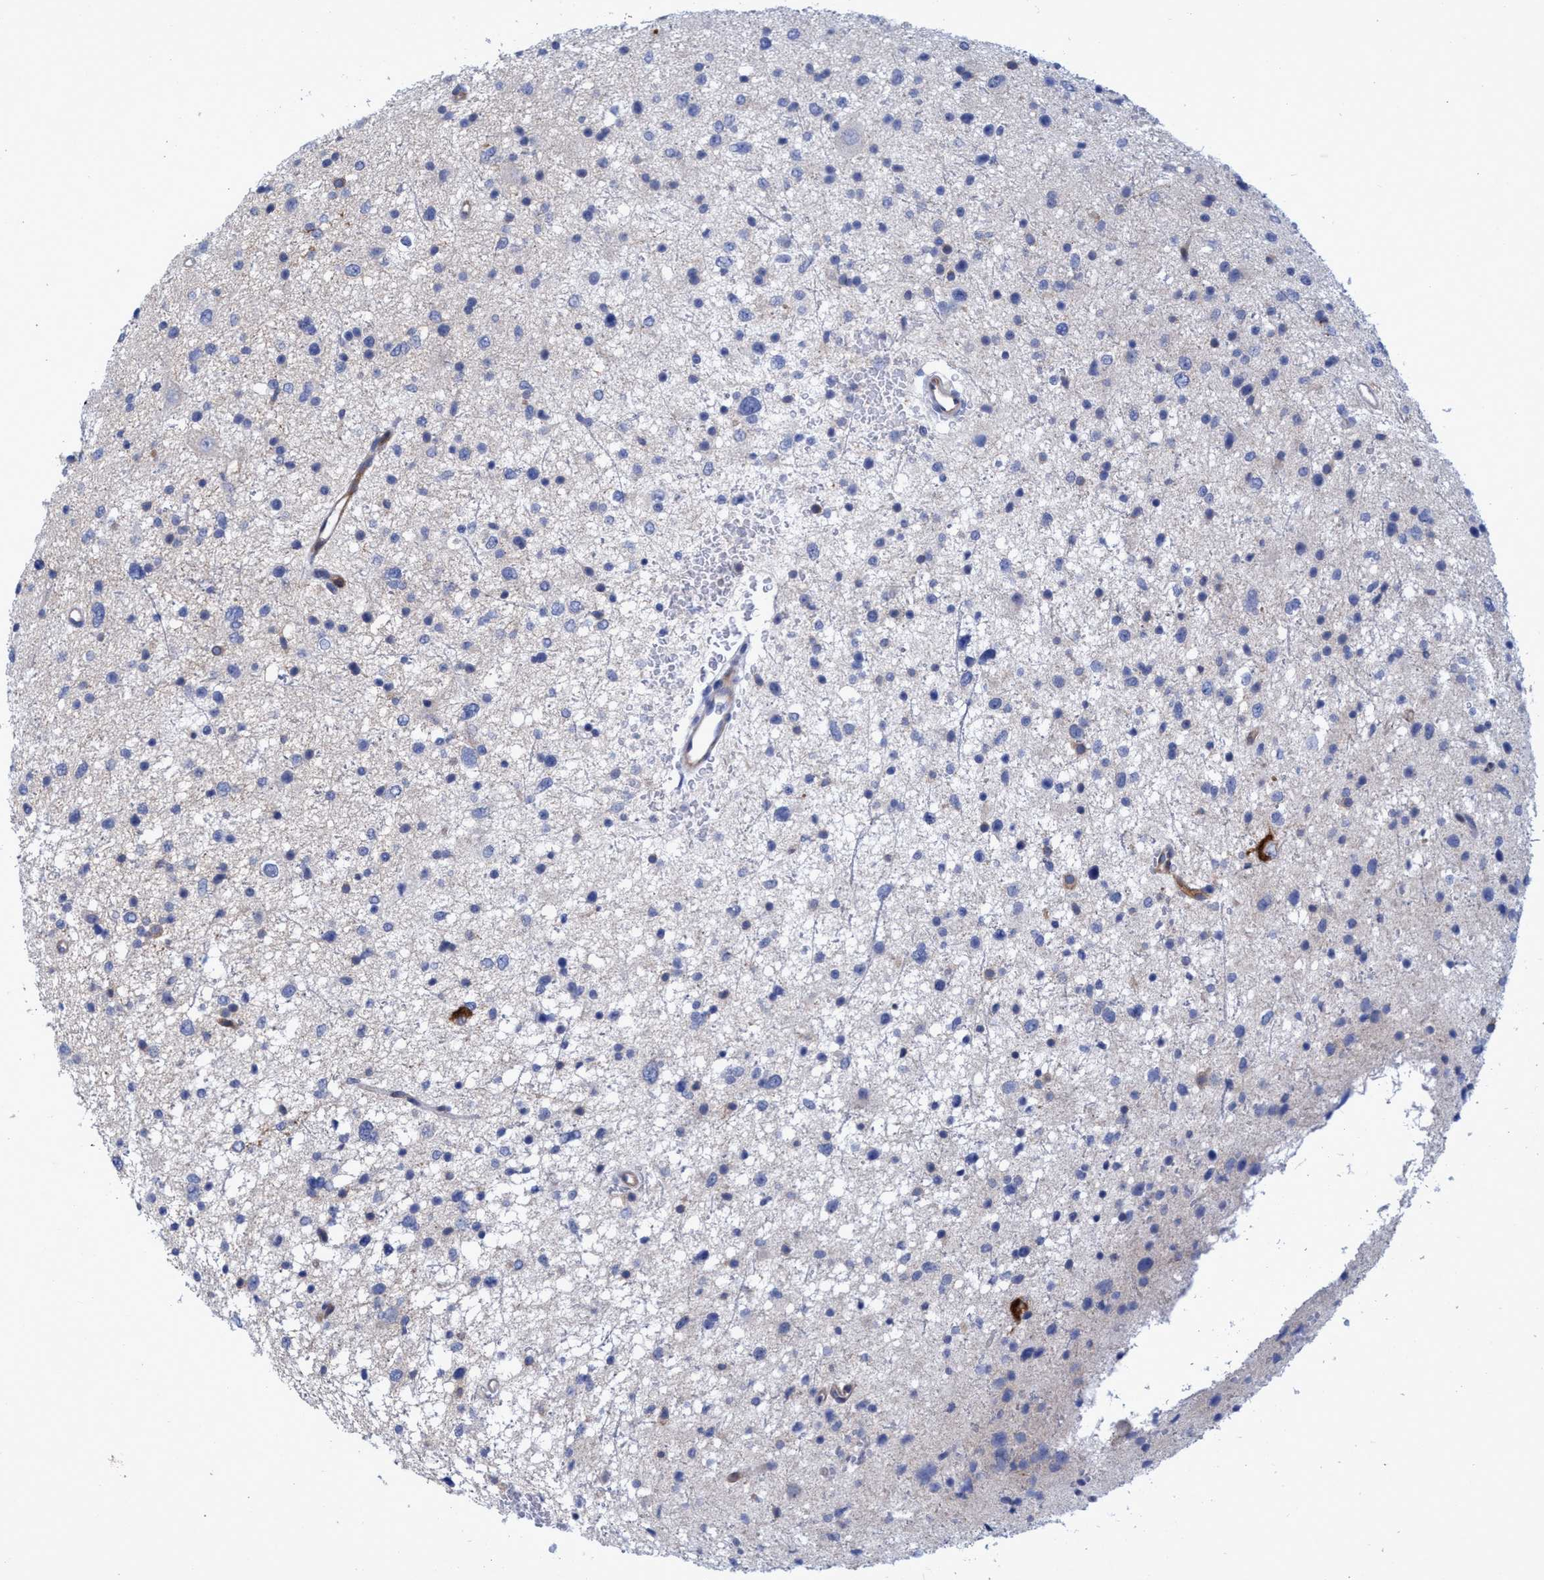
{"staining": {"intensity": "weak", "quantity": "<25%", "location": "cytoplasmic/membranous"}, "tissue": "glioma", "cell_type": "Tumor cells", "image_type": "cancer", "snomed": [{"axis": "morphology", "description": "Glioma, malignant, Low grade"}, {"axis": "topography", "description": "Brain"}], "caption": "Immunohistochemistry (IHC) micrograph of human malignant glioma (low-grade) stained for a protein (brown), which shows no expression in tumor cells.", "gene": "R3HCC1", "patient": {"sex": "female", "age": 37}}